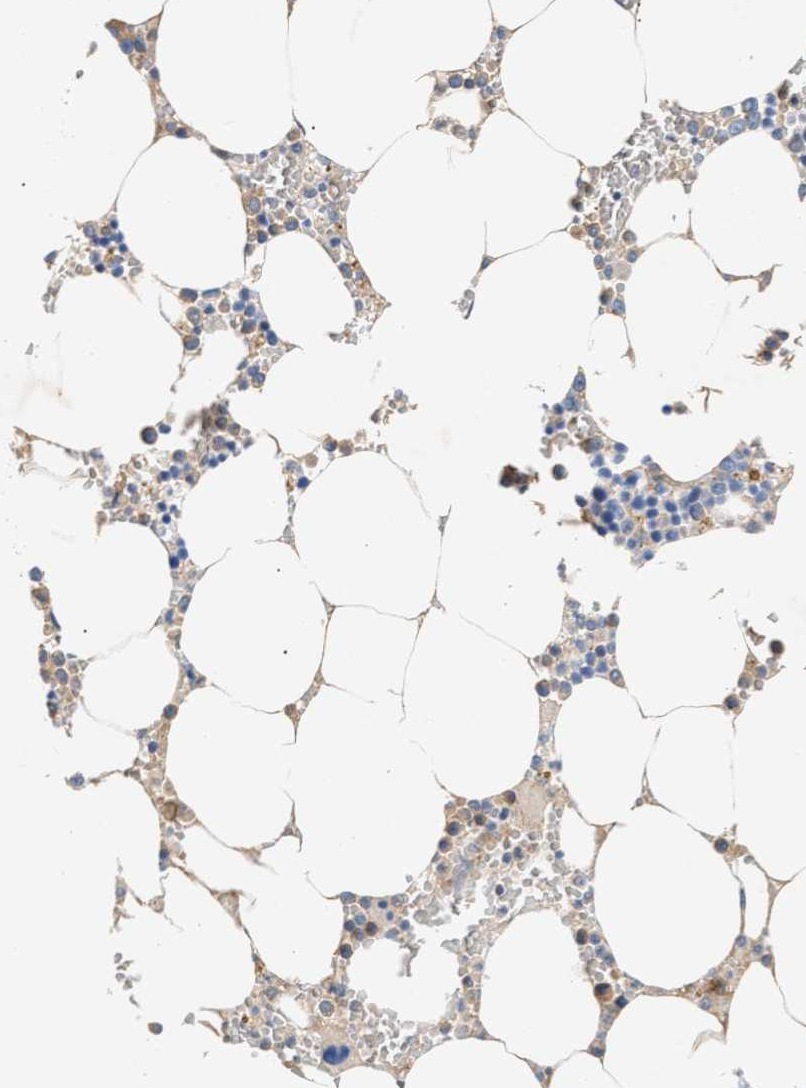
{"staining": {"intensity": "weak", "quantity": "<25%", "location": "cytoplasmic/membranous"}, "tissue": "bone marrow", "cell_type": "Hematopoietic cells", "image_type": "normal", "snomed": [{"axis": "morphology", "description": "Normal tissue, NOS"}, {"axis": "topography", "description": "Bone marrow"}], "caption": "Immunohistochemistry of benign human bone marrow displays no expression in hematopoietic cells. The staining is performed using DAB brown chromogen with nuclei counter-stained in using hematoxylin.", "gene": "CCDC146", "patient": {"sex": "male", "age": 70}}